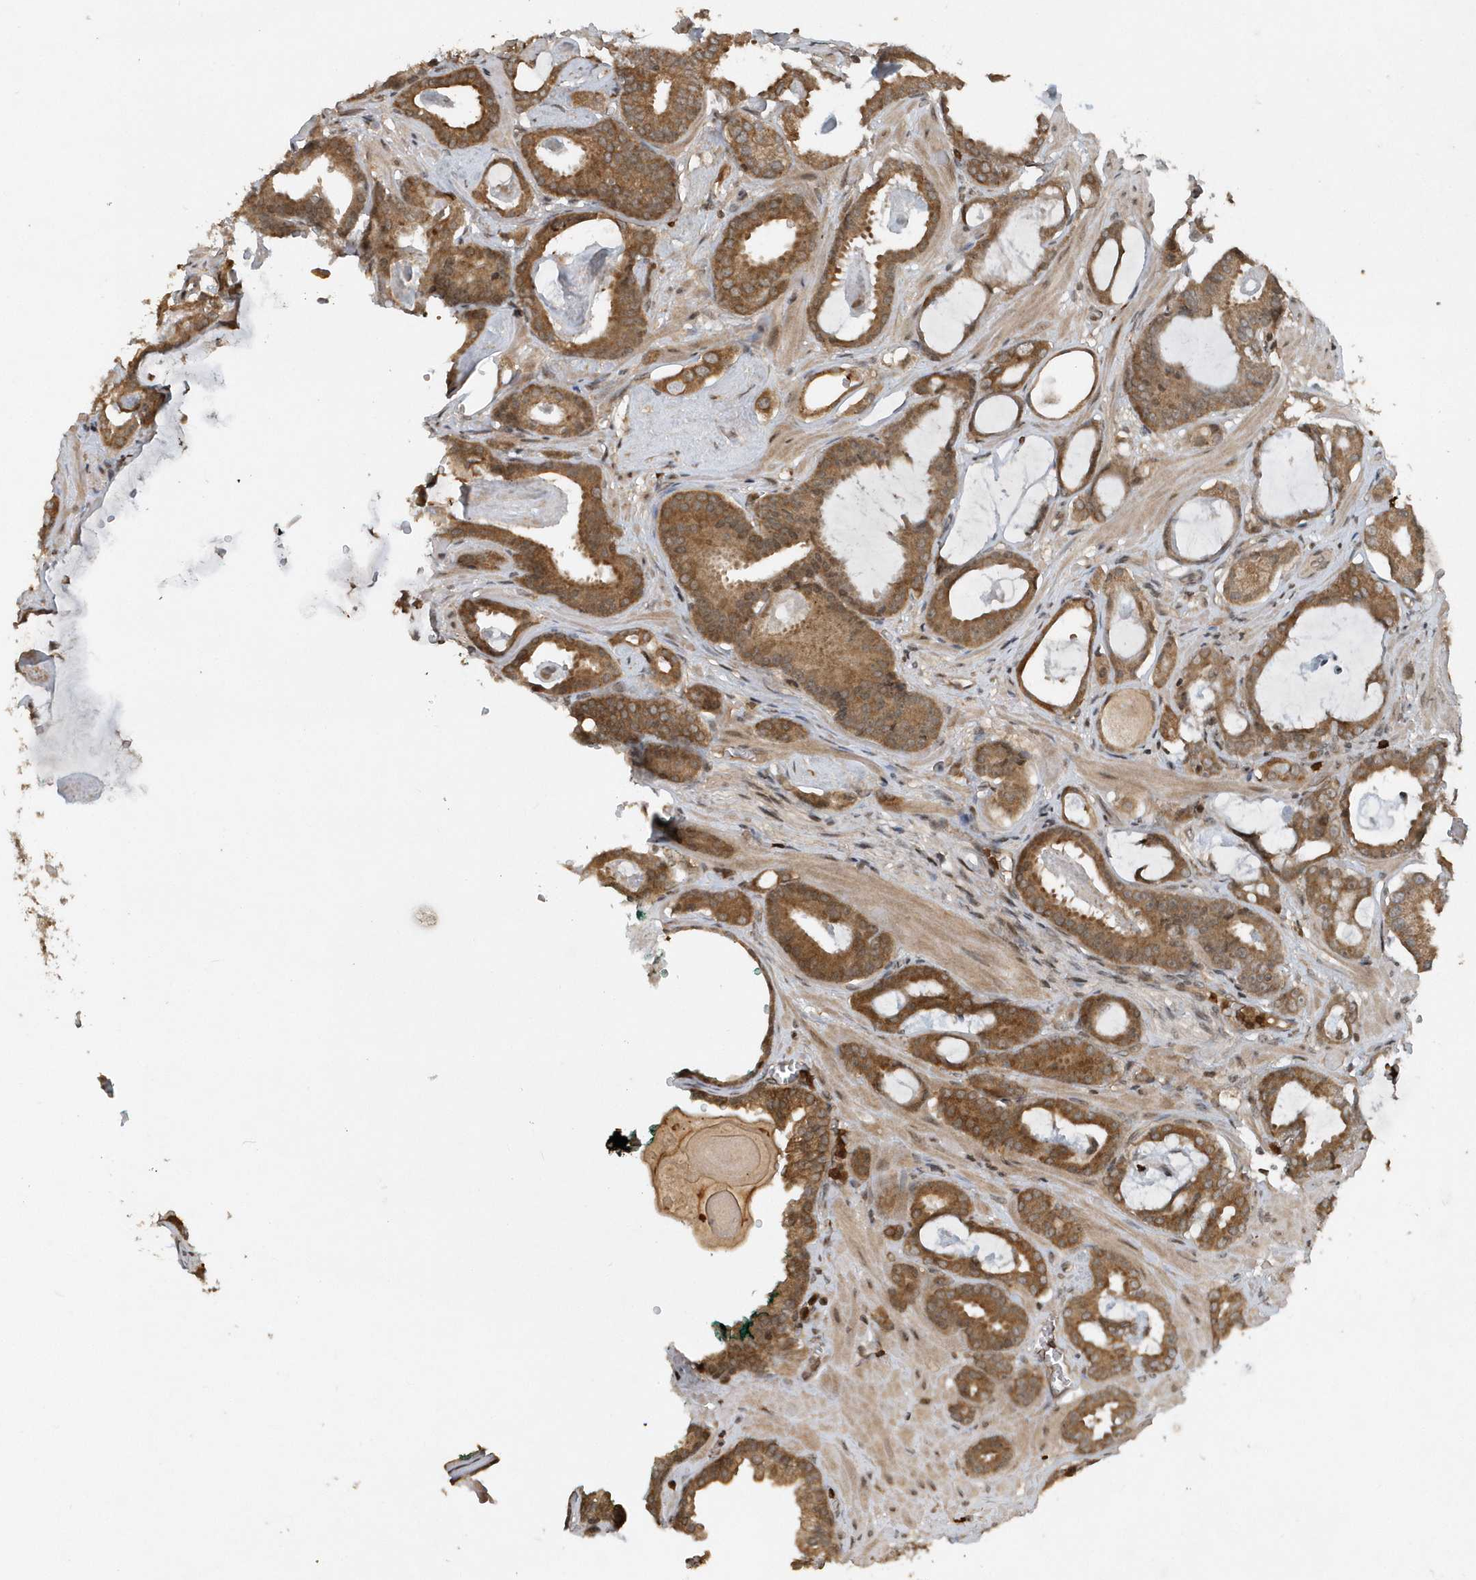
{"staining": {"intensity": "moderate", "quantity": ">75%", "location": "cytoplasmic/membranous"}, "tissue": "prostate cancer", "cell_type": "Tumor cells", "image_type": "cancer", "snomed": [{"axis": "morphology", "description": "Adenocarcinoma, Low grade"}, {"axis": "topography", "description": "Prostate"}], "caption": "About >75% of tumor cells in human adenocarcinoma (low-grade) (prostate) show moderate cytoplasmic/membranous protein staining as visualized by brown immunohistochemical staining.", "gene": "EIF2B1", "patient": {"sex": "male", "age": 53}}